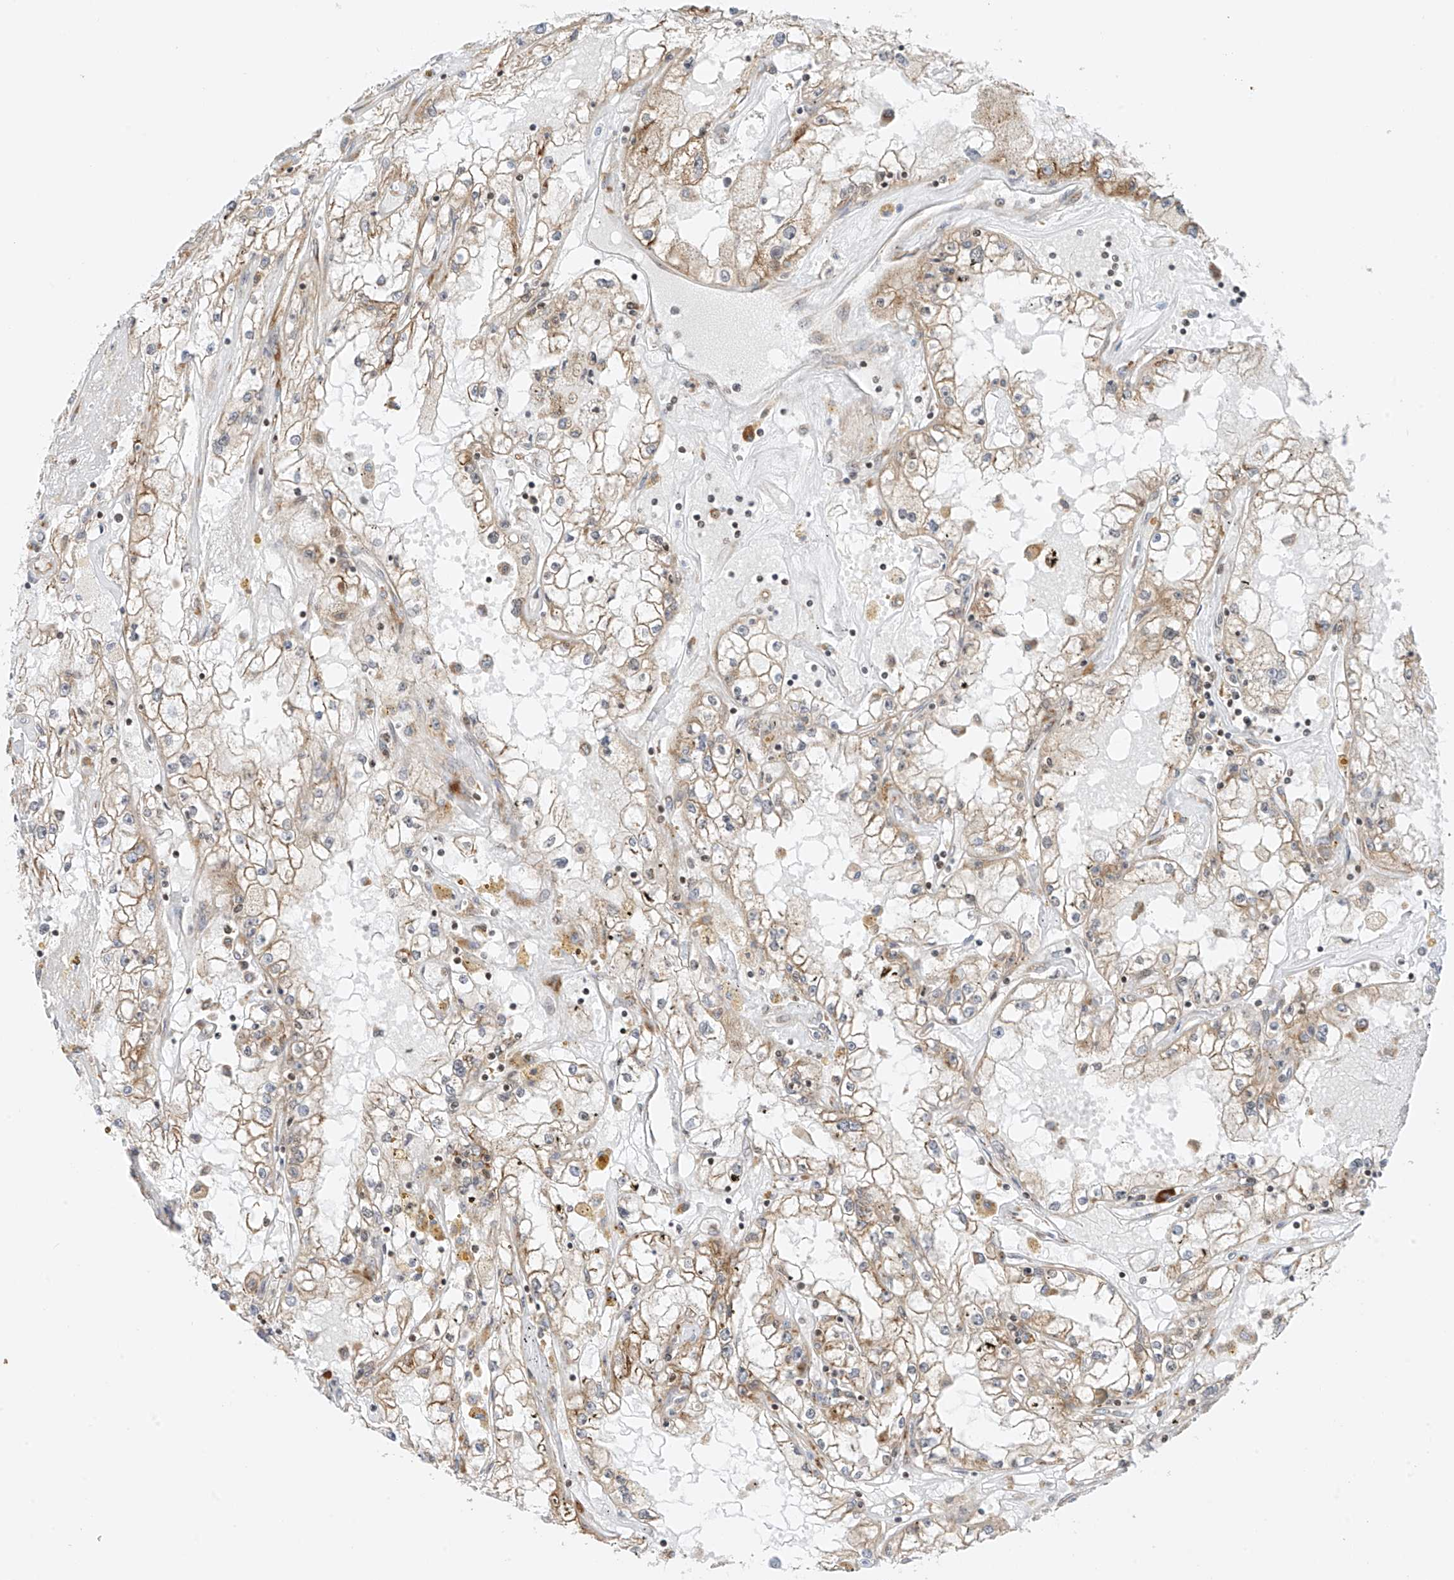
{"staining": {"intensity": "weak", "quantity": "25%-75%", "location": "cytoplasmic/membranous"}, "tissue": "renal cancer", "cell_type": "Tumor cells", "image_type": "cancer", "snomed": [{"axis": "morphology", "description": "Adenocarcinoma, NOS"}, {"axis": "topography", "description": "Kidney"}], "caption": "This image demonstrates immunohistochemistry staining of human adenocarcinoma (renal), with low weak cytoplasmic/membranous expression in approximately 25%-75% of tumor cells.", "gene": "EDF1", "patient": {"sex": "male", "age": 56}}